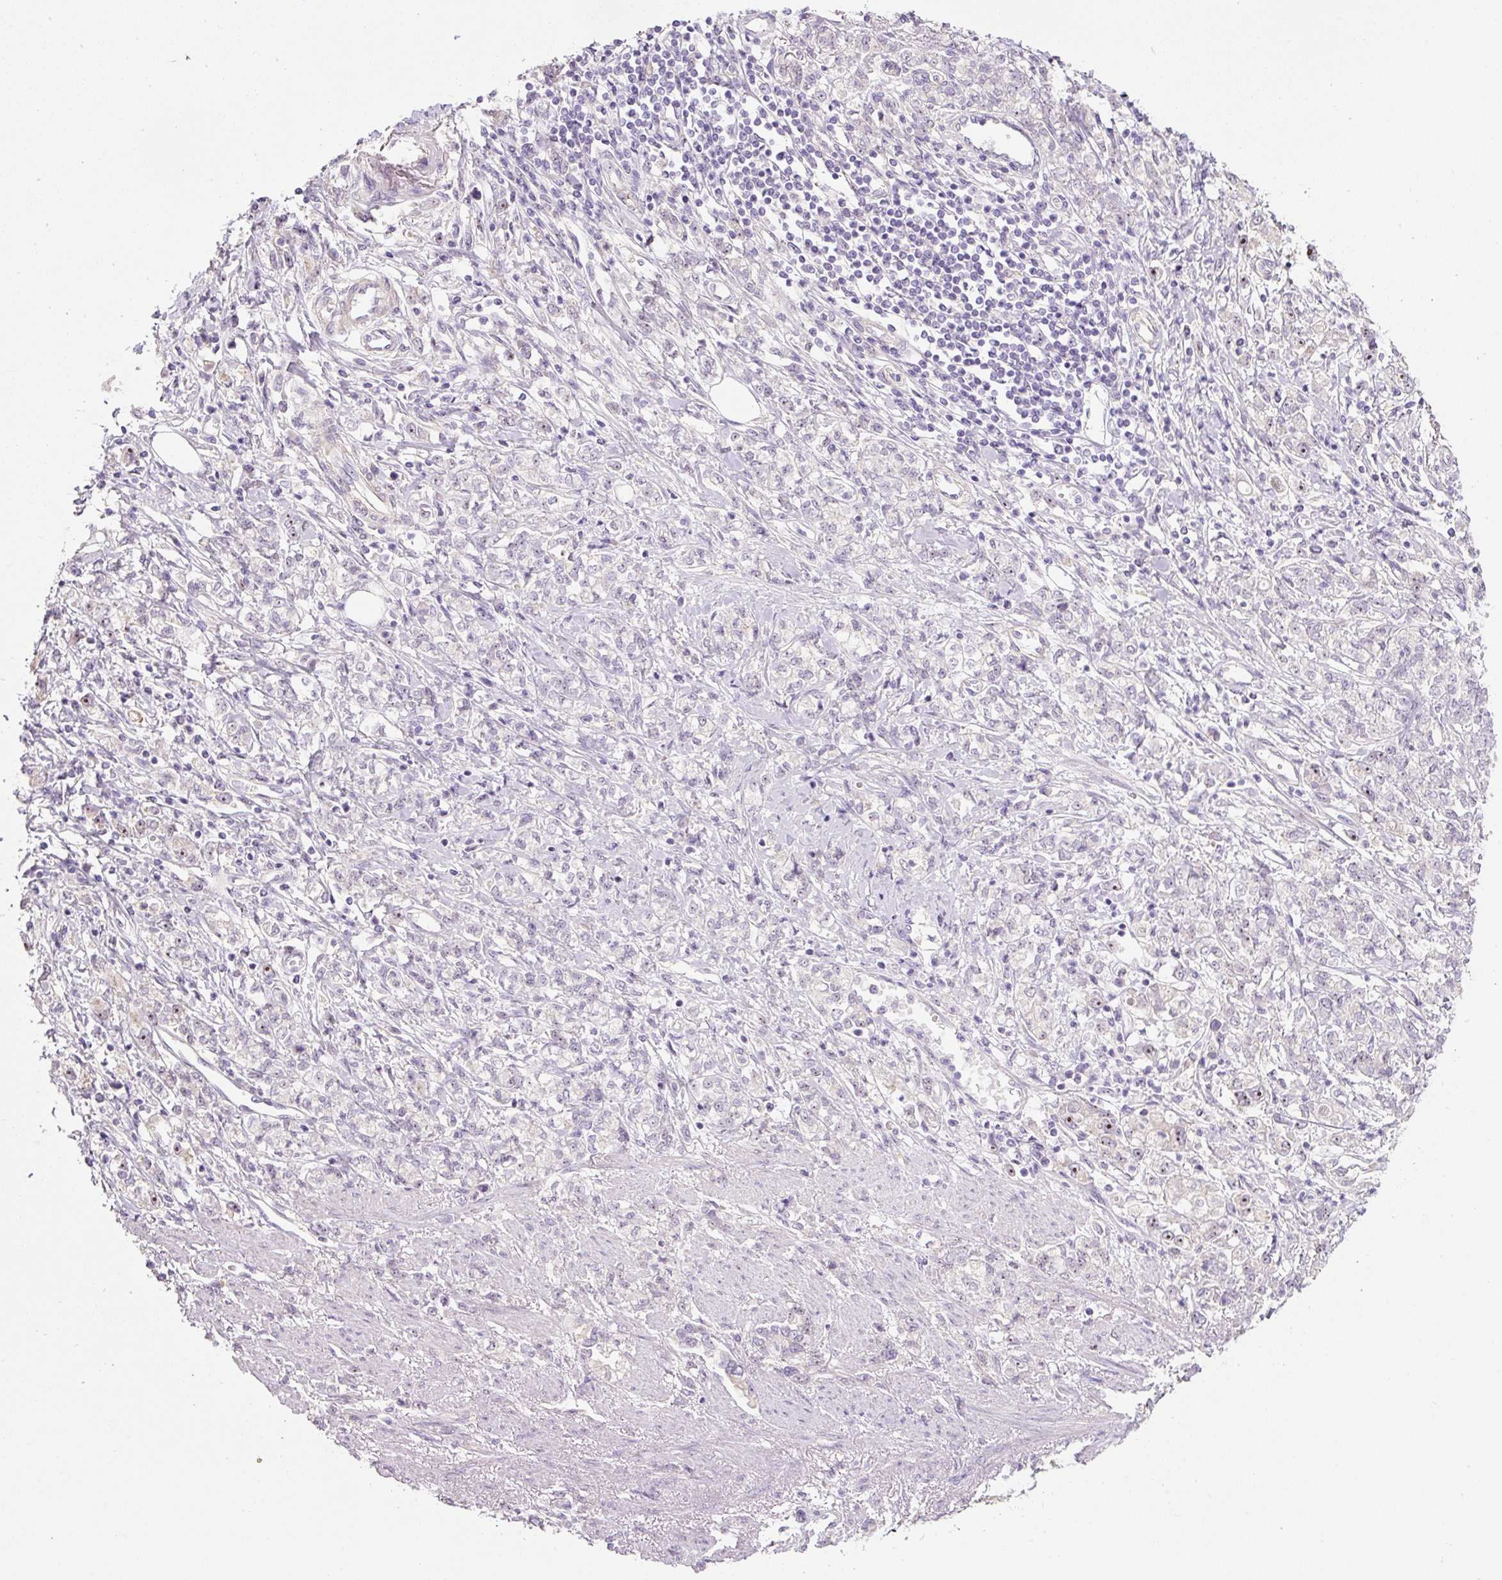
{"staining": {"intensity": "negative", "quantity": "none", "location": "none"}, "tissue": "stomach cancer", "cell_type": "Tumor cells", "image_type": "cancer", "snomed": [{"axis": "morphology", "description": "Adenocarcinoma, NOS"}, {"axis": "topography", "description": "Stomach"}], "caption": "Immunohistochemical staining of stomach adenocarcinoma reveals no significant staining in tumor cells. (DAB (3,3'-diaminobenzidine) immunohistochemistry (IHC) with hematoxylin counter stain).", "gene": "TMEM151B", "patient": {"sex": "female", "age": 76}}